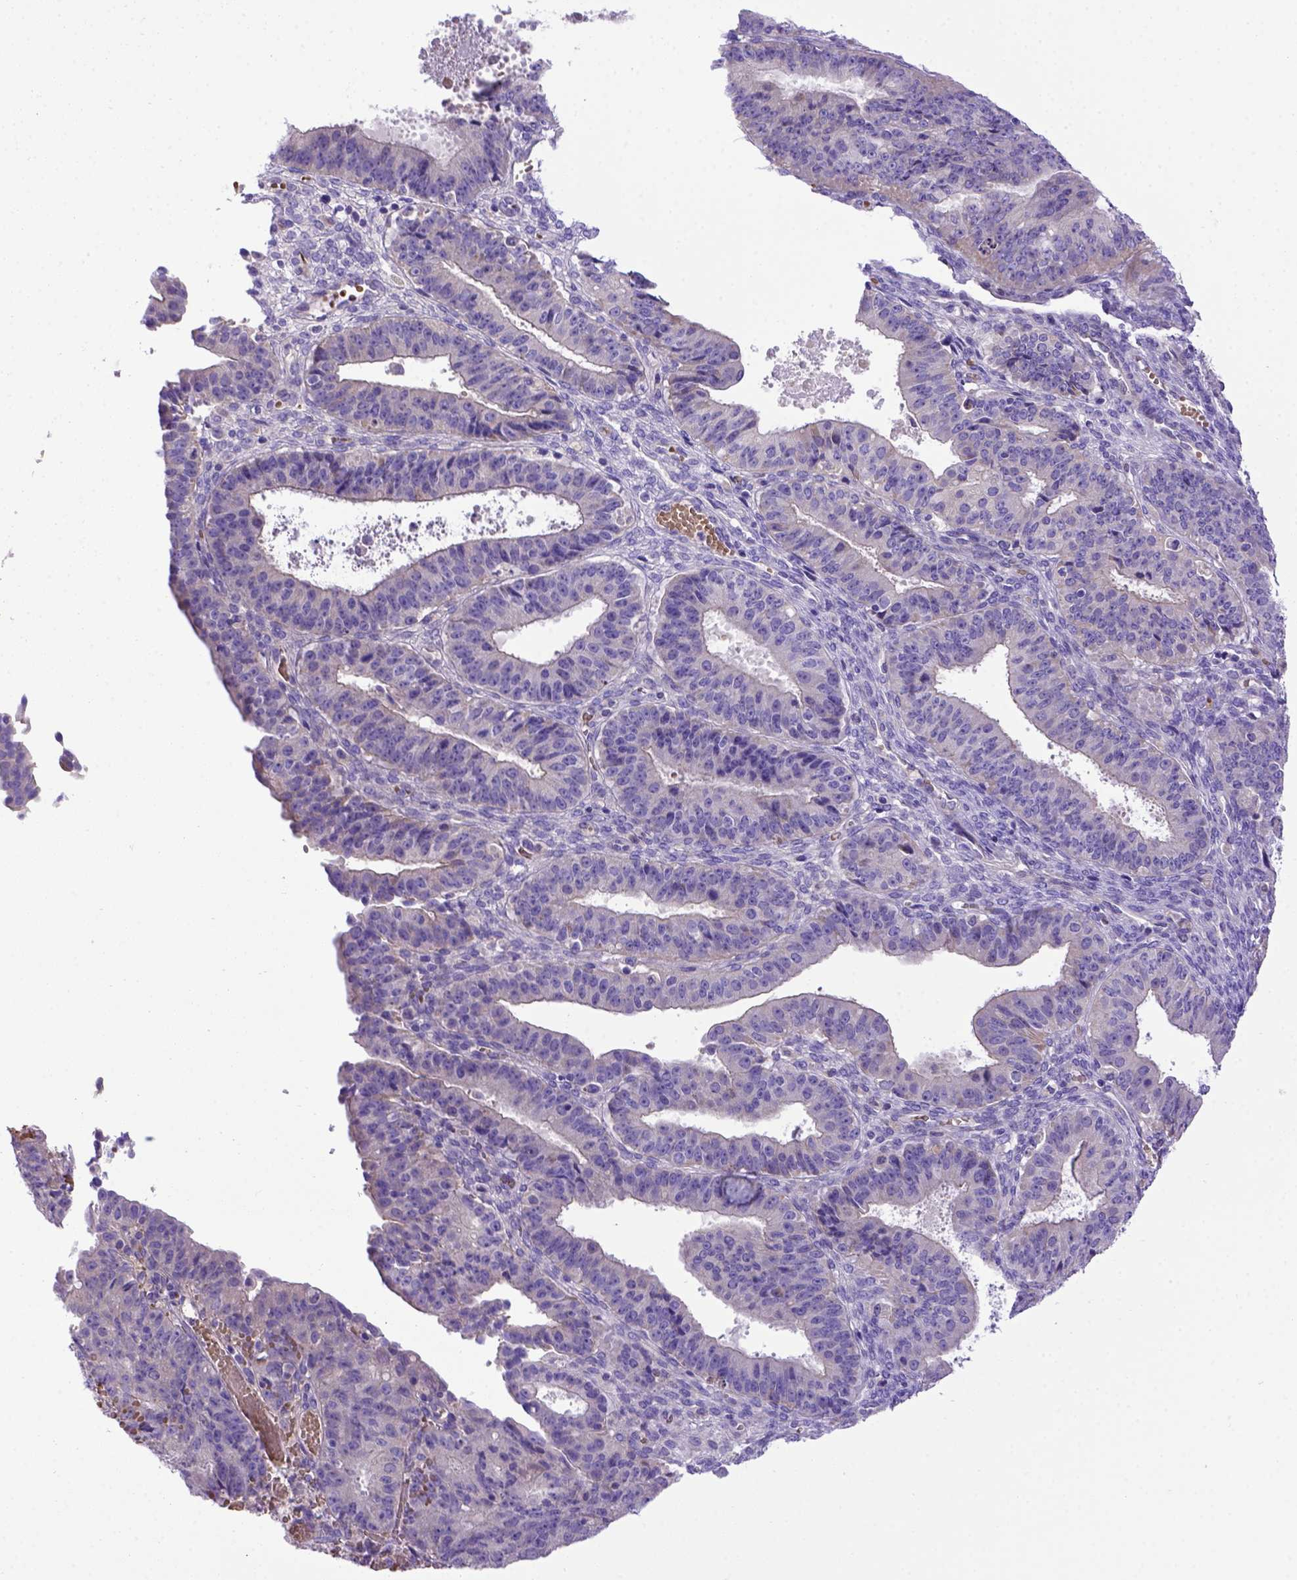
{"staining": {"intensity": "negative", "quantity": "none", "location": "none"}, "tissue": "ovarian cancer", "cell_type": "Tumor cells", "image_type": "cancer", "snomed": [{"axis": "morphology", "description": "Carcinoma, endometroid"}, {"axis": "topography", "description": "Ovary"}], "caption": "Immunohistochemical staining of human endometroid carcinoma (ovarian) exhibits no significant staining in tumor cells. (DAB IHC, high magnification).", "gene": "ADAM12", "patient": {"sex": "female", "age": 42}}